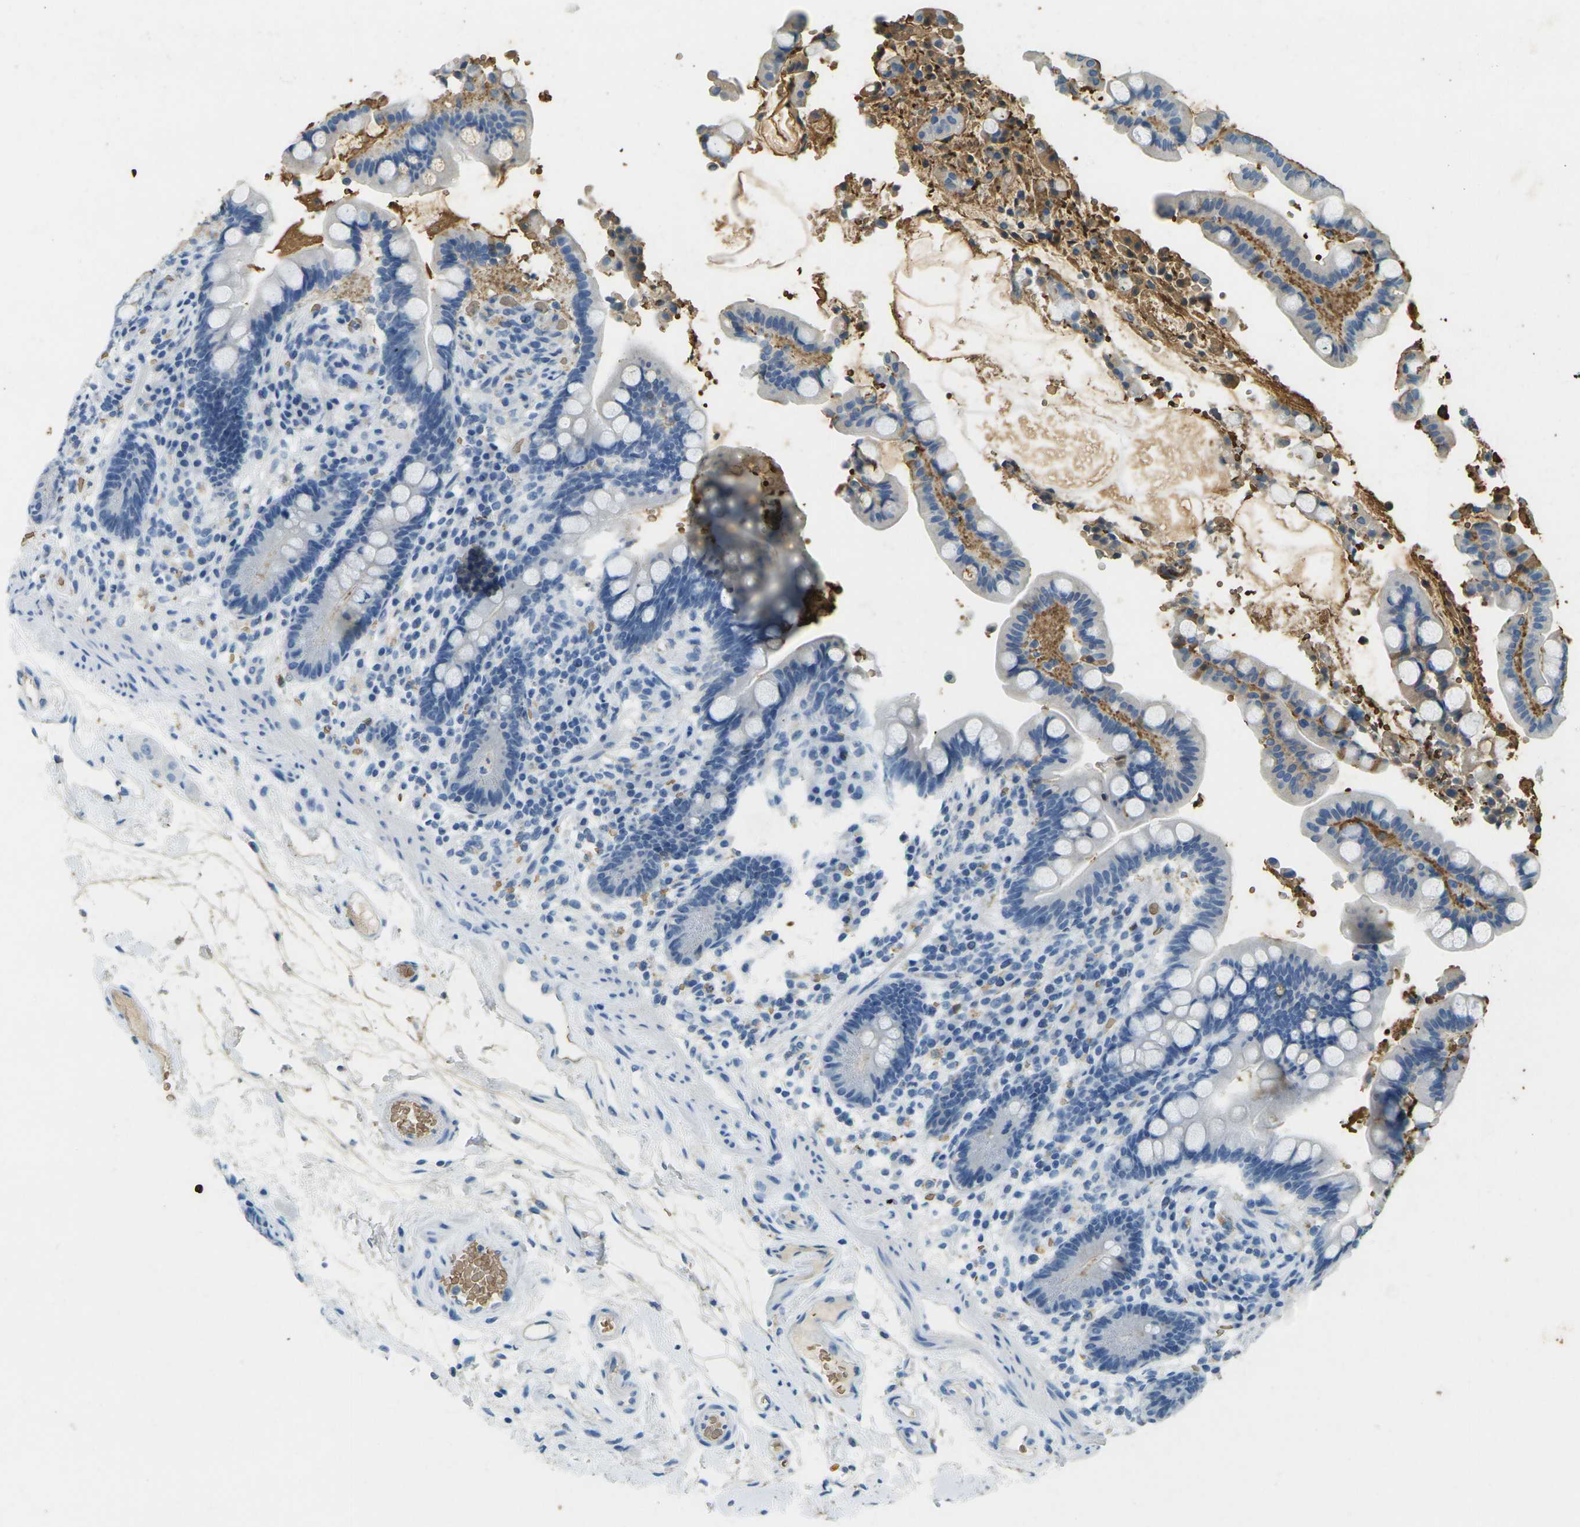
{"staining": {"intensity": "negative", "quantity": "none", "location": "none"}, "tissue": "colon", "cell_type": "Endothelial cells", "image_type": "normal", "snomed": [{"axis": "morphology", "description": "Normal tissue, NOS"}, {"axis": "topography", "description": "Colon"}], "caption": "Colon stained for a protein using immunohistochemistry (IHC) shows no staining endothelial cells.", "gene": "HBB", "patient": {"sex": "male", "age": 73}}